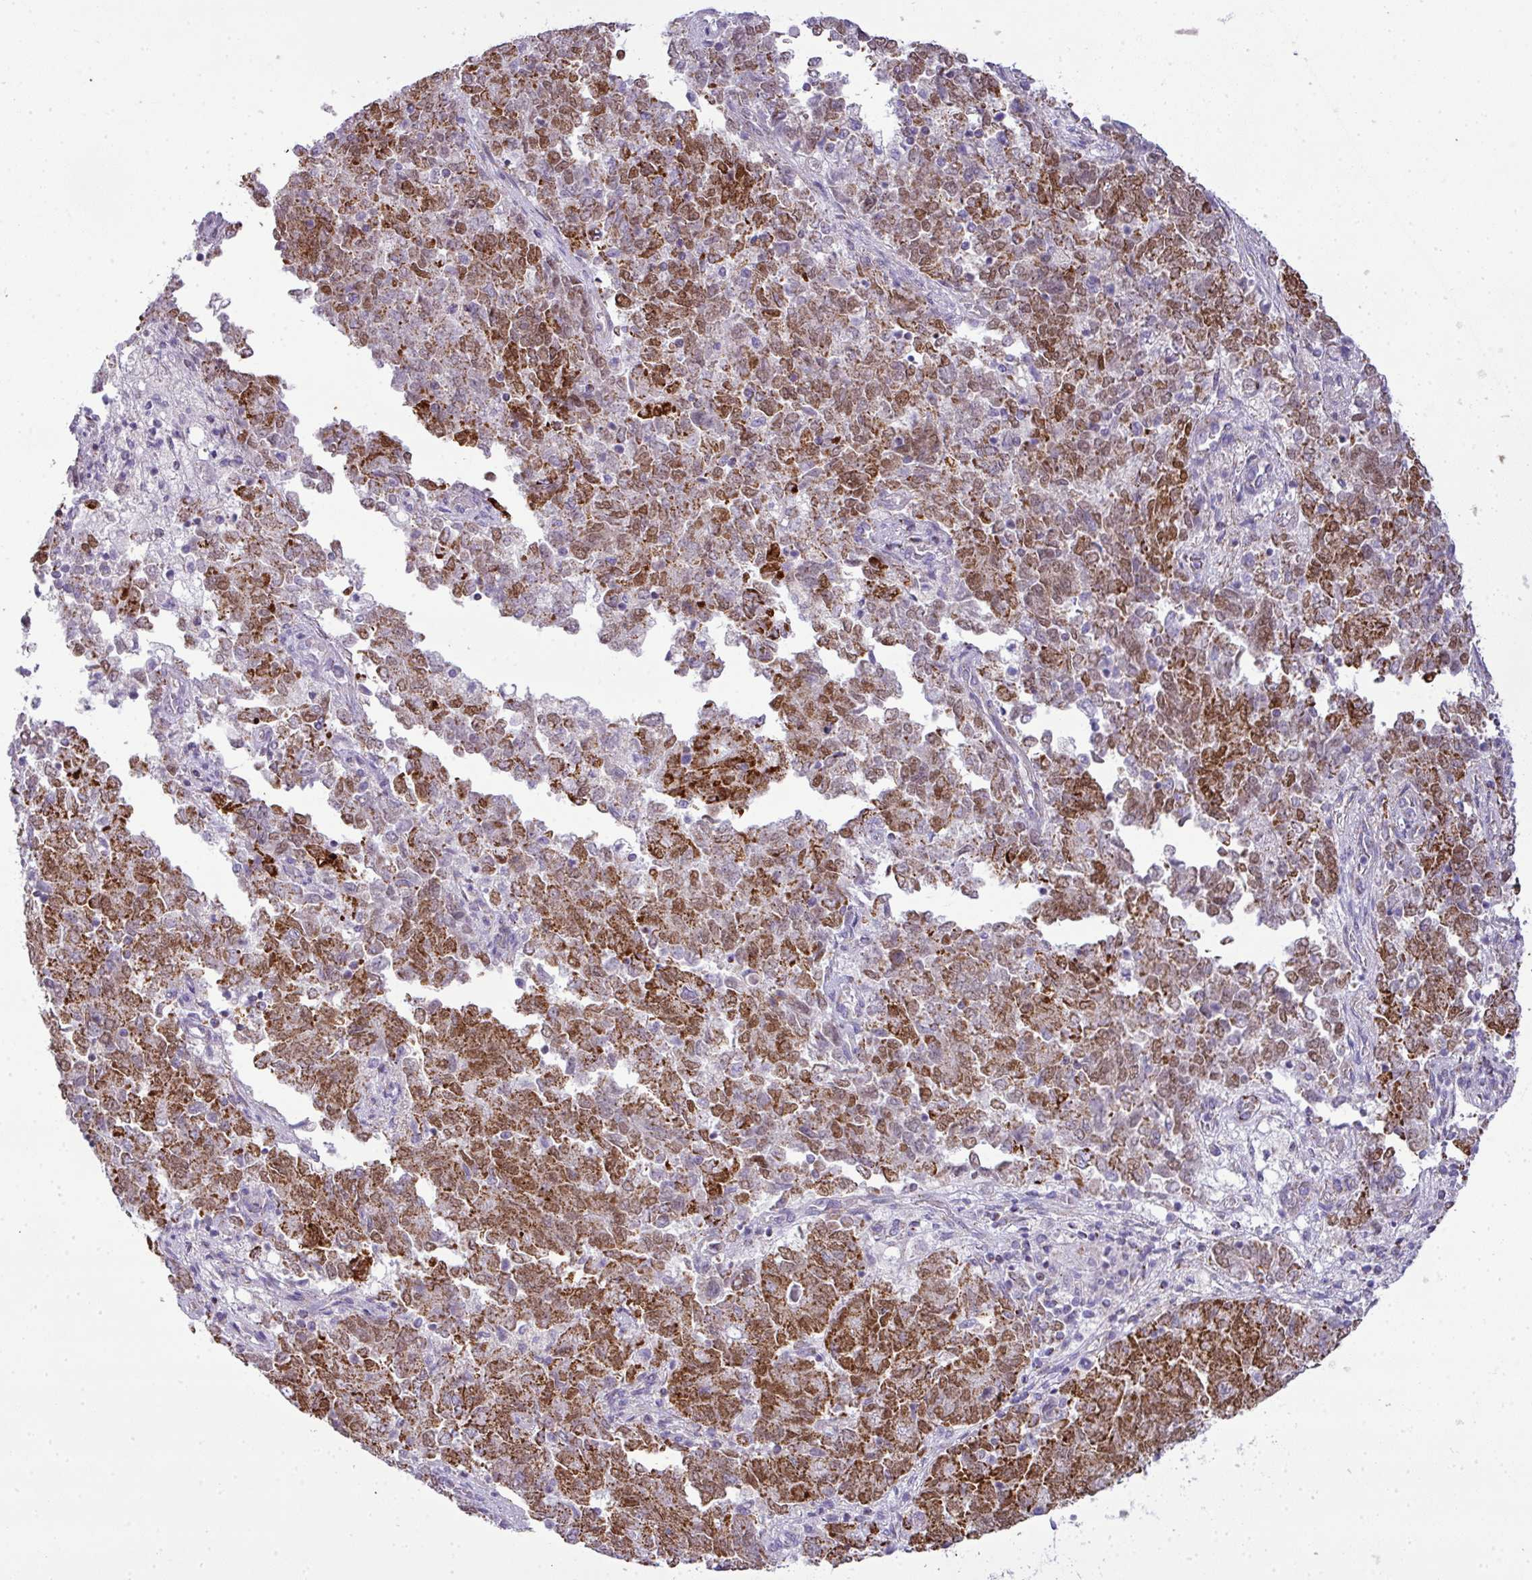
{"staining": {"intensity": "strong", "quantity": ">75%", "location": "cytoplasmic/membranous"}, "tissue": "endometrial cancer", "cell_type": "Tumor cells", "image_type": "cancer", "snomed": [{"axis": "morphology", "description": "Adenocarcinoma, NOS"}, {"axis": "topography", "description": "Endometrium"}], "caption": "IHC of endometrial adenocarcinoma demonstrates high levels of strong cytoplasmic/membranous expression in approximately >75% of tumor cells.", "gene": "ZNF81", "patient": {"sex": "female", "age": 80}}